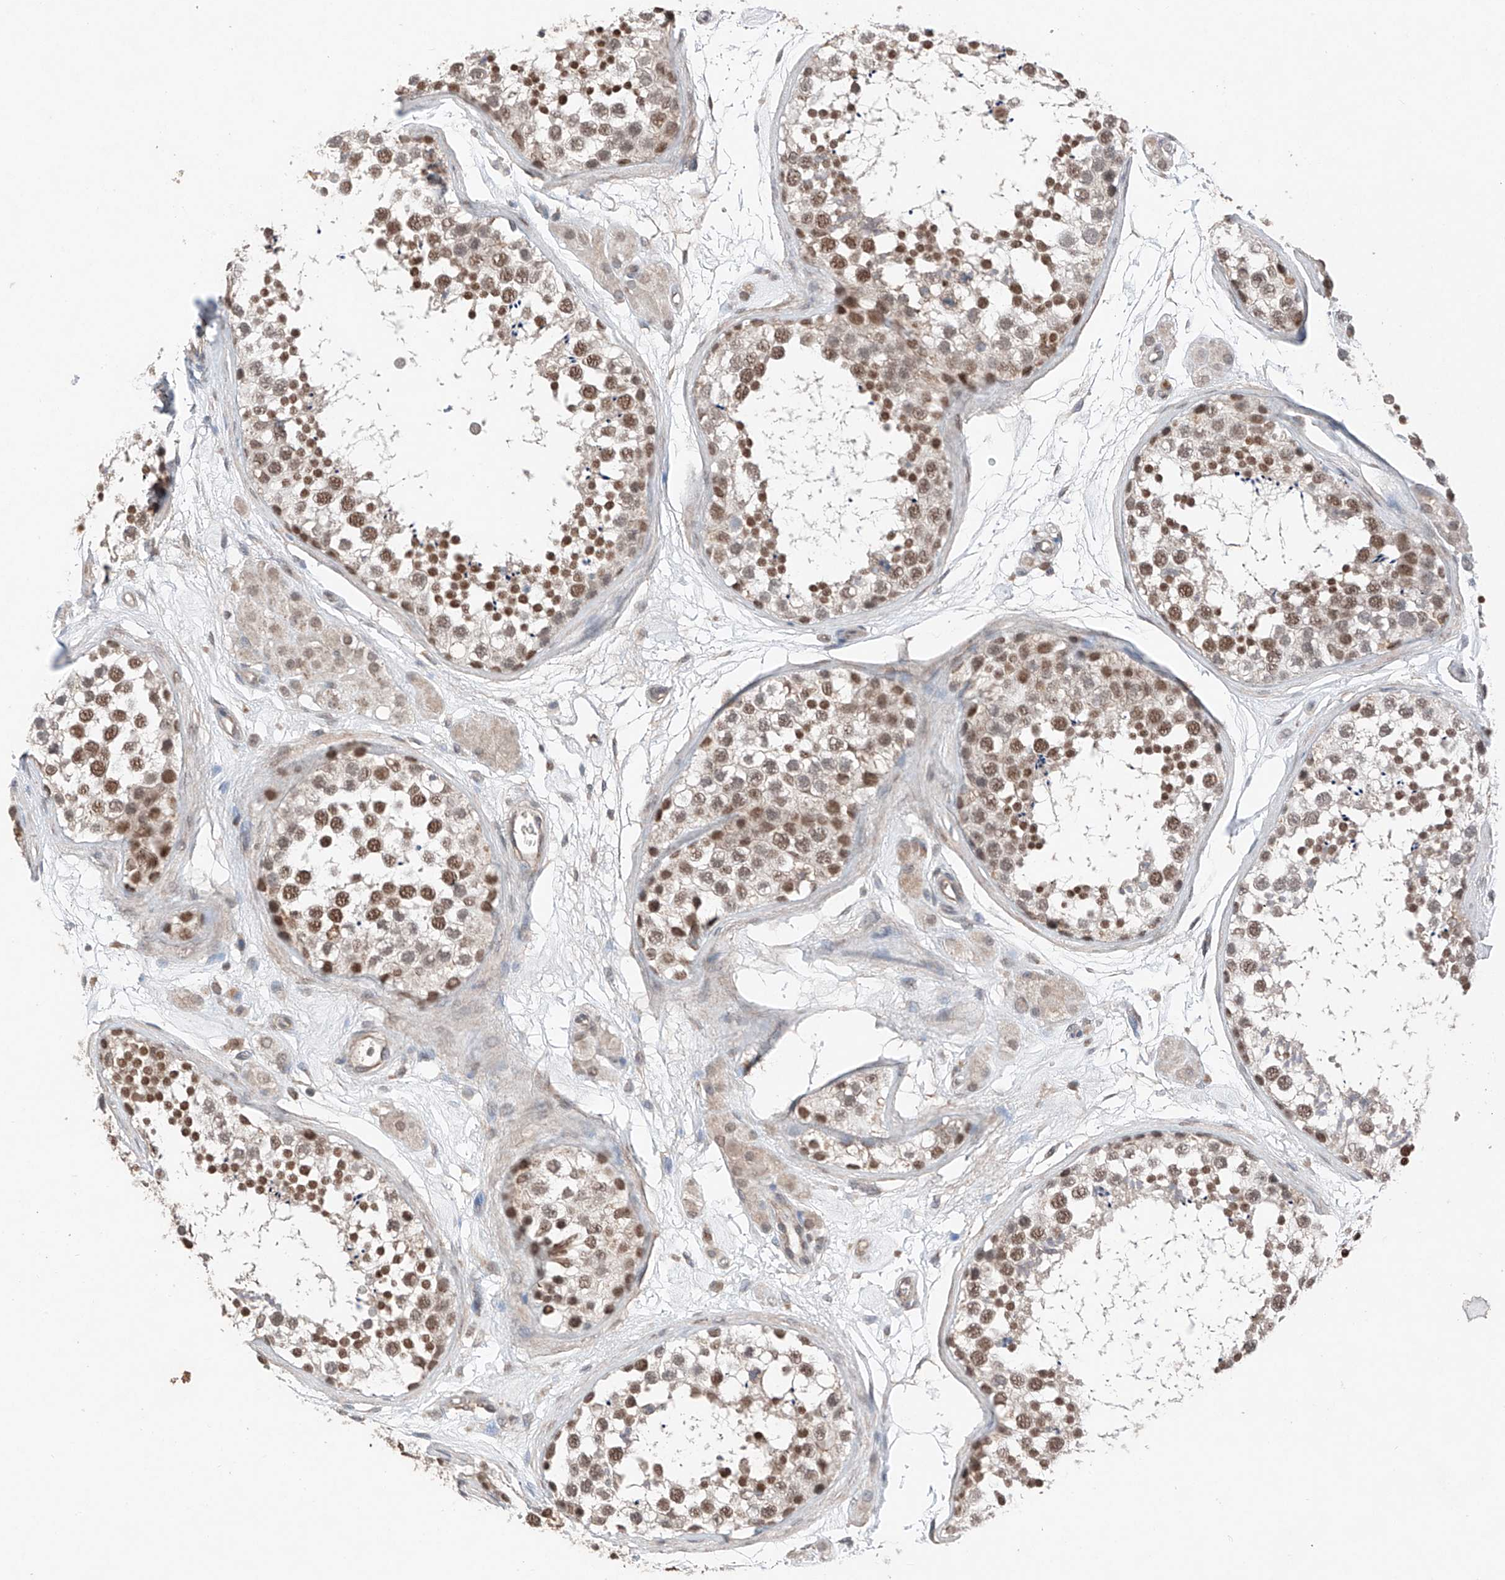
{"staining": {"intensity": "moderate", "quantity": ">75%", "location": "nuclear"}, "tissue": "testis", "cell_type": "Cells in seminiferous ducts", "image_type": "normal", "snomed": [{"axis": "morphology", "description": "Normal tissue, NOS"}, {"axis": "topography", "description": "Testis"}], "caption": "Brown immunohistochemical staining in benign human testis reveals moderate nuclear expression in approximately >75% of cells in seminiferous ducts. (DAB (3,3'-diaminobenzidine) = brown stain, brightfield microscopy at high magnification).", "gene": "TBX4", "patient": {"sex": "male", "age": 56}}